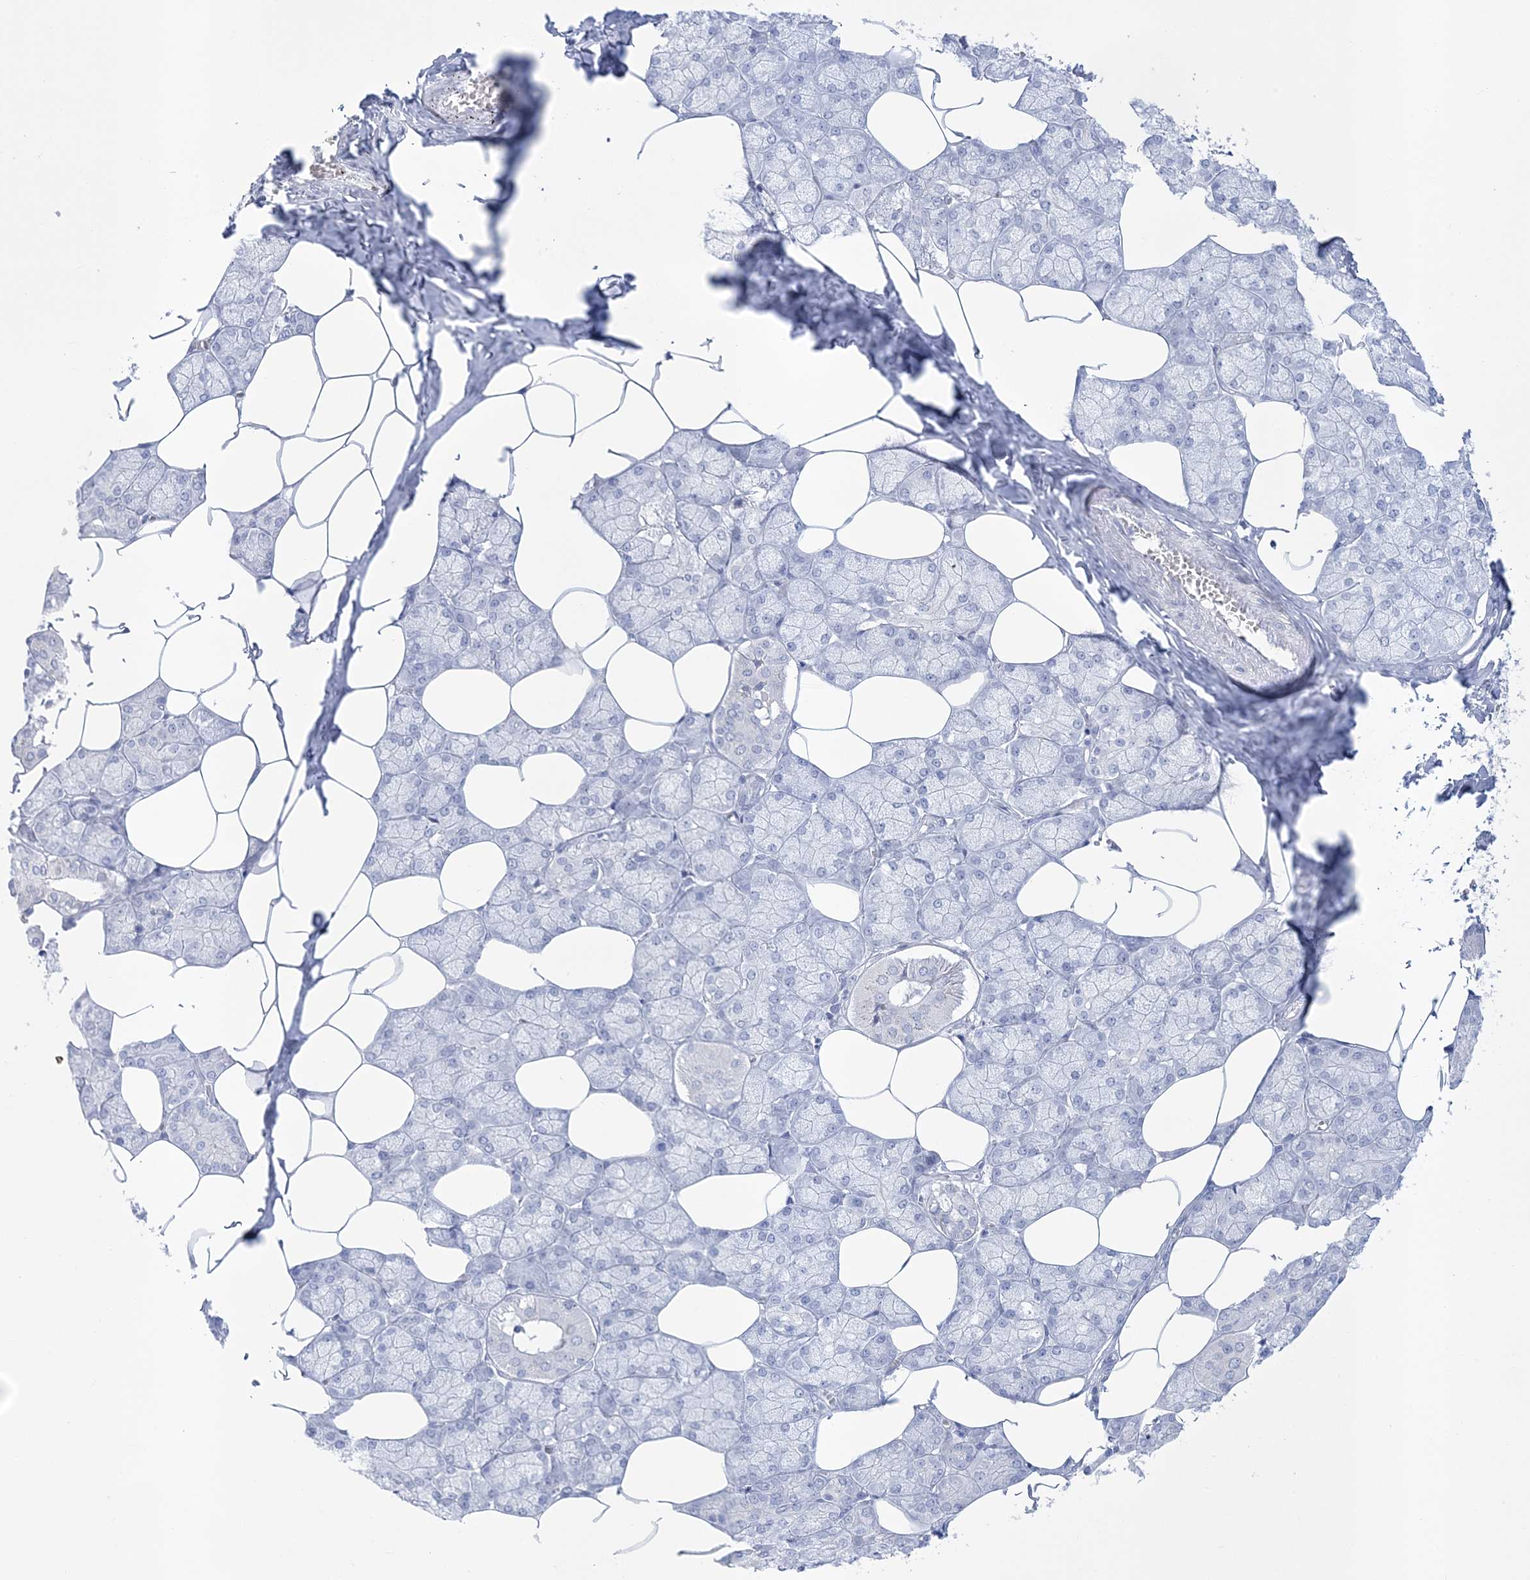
{"staining": {"intensity": "negative", "quantity": "none", "location": "none"}, "tissue": "salivary gland", "cell_type": "Glandular cells", "image_type": "normal", "snomed": [{"axis": "morphology", "description": "Normal tissue, NOS"}, {"axis": "topography", "description": "Salivary gland"}], "caption": "High power microscopy micrograph of an immunohistochemistry micrograph of benign salivary gland, revealing no significant positivity in glandular cells.", "gene": "RBP2", "patient": {"sex": "male", "age": 62}}